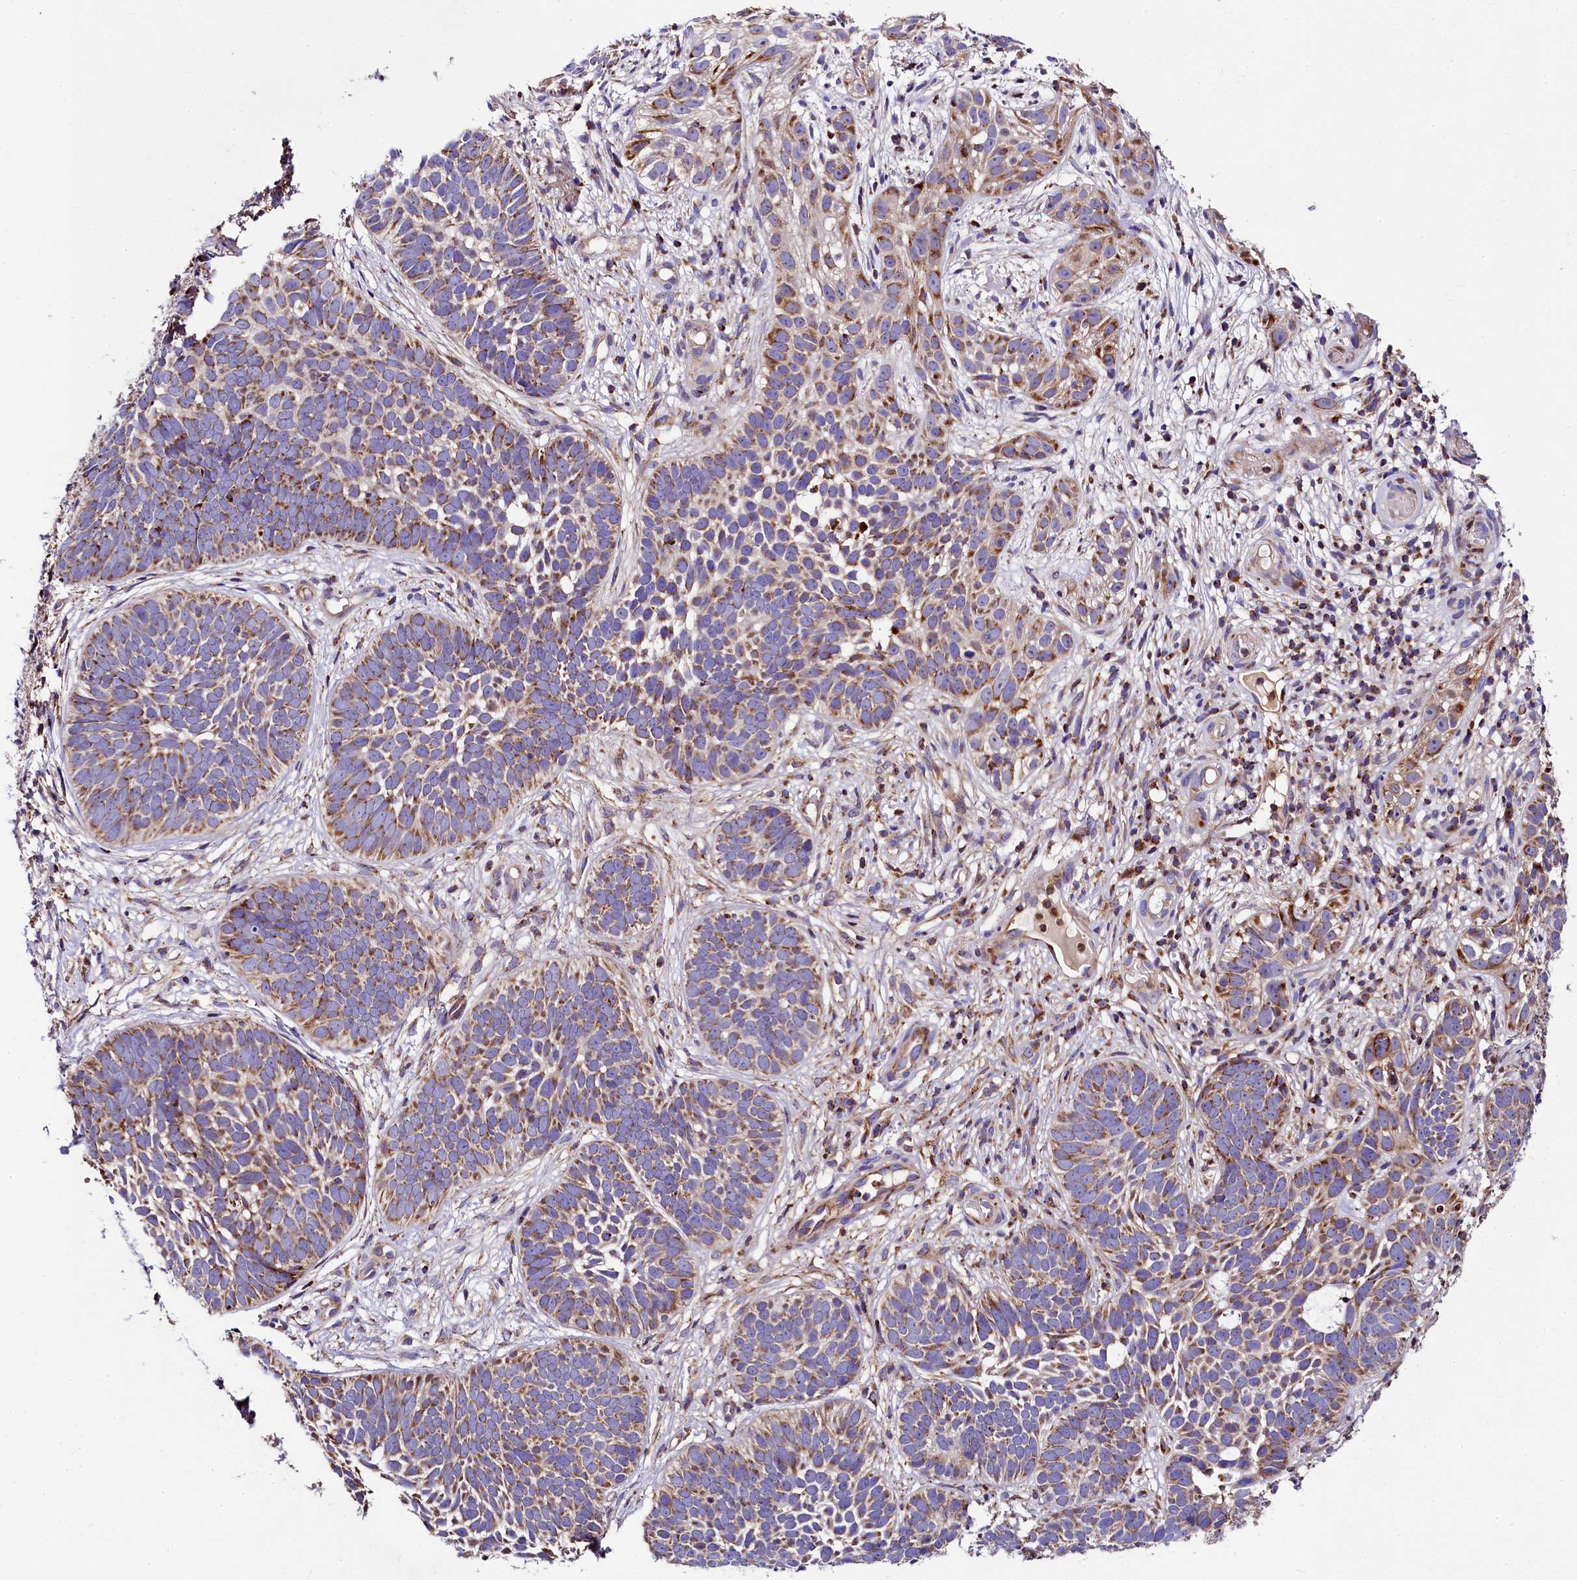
{"staining": {"intensity": "moderate", "quantity": ">75%", "location": "cytoplasmic/membranous"}, "tissue": "skin cancer", "cell_type": "Tumor cells", "image_type": "cancer", "snomed": [{"axis": "morphology", "description": "Basal cell carcinoma"}, {"axis": "topography", "description": "Skin"}], "caption": "This is a photomicrograph of IHC staining of skin cancer, which shows moderate expression in the cytoplasmic/membranous of tumor cells.", "gene": "CLYBL", "patient": {"sex": "male", "age": 89}}